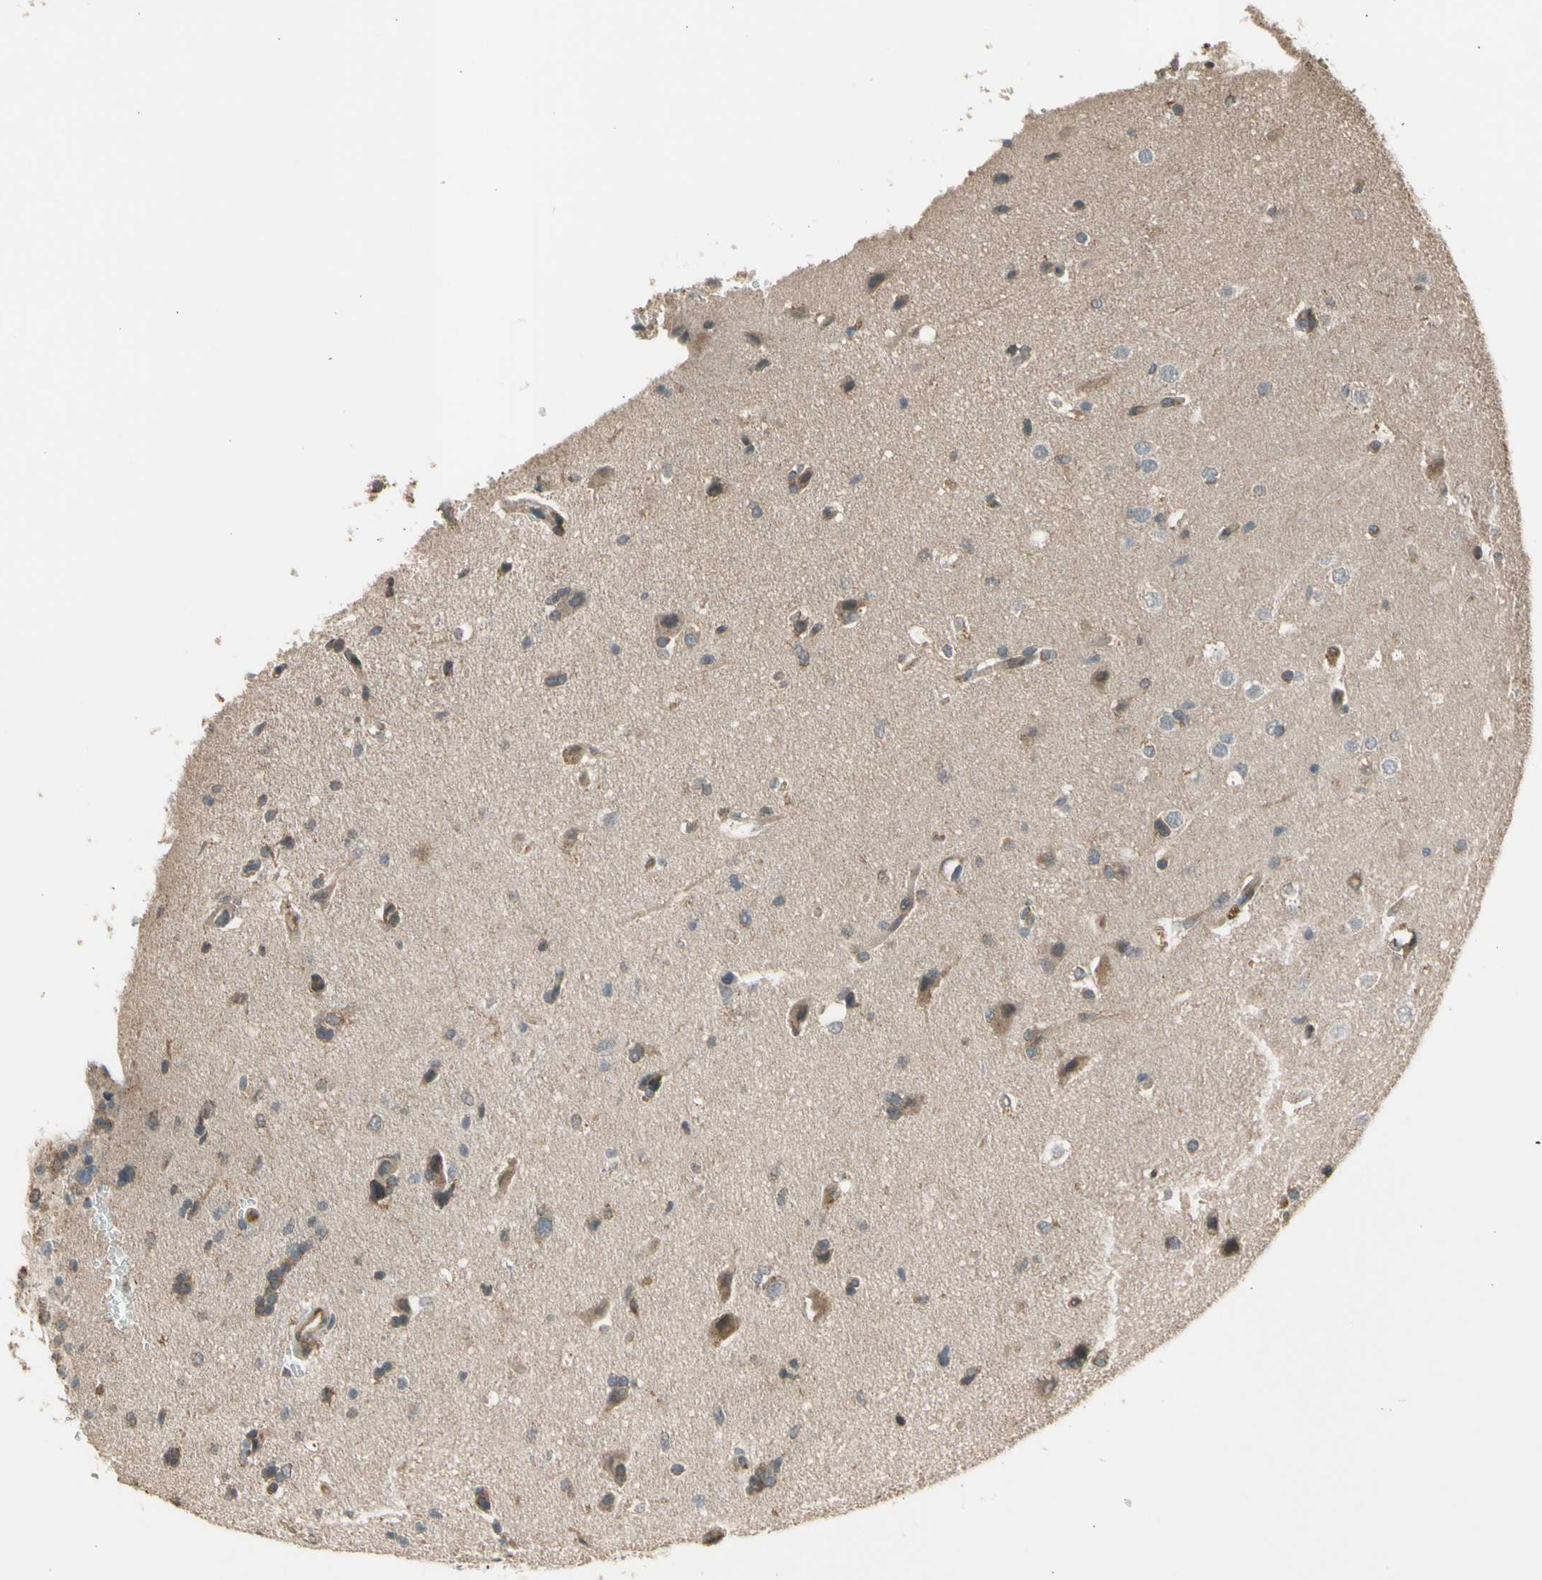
{"staining": {"intensity": "moderate", "quantity": "25%-75%", "location": "cytoplasmic/membranous"}, "tissue": "glioma", "cell_type": "Tumor cells", "image_type": "cancer", "snomed": [{"axis": "morphology", "description": "Glioma, malignant, Low grade"}, {"axis": "topography", "description": "Brain"}], "caption": "A brown stain labels moderate cytoplasmic/membranous positivity of a protein in human malignant glioma (low-grade) tumor cells. (DAB (3,3'-diaminobenzidine) IHC, brown staining for protein, blue staining for nuclei).", "gene": "EFNB2", "patient": {"sex": "female", "age": 37}}